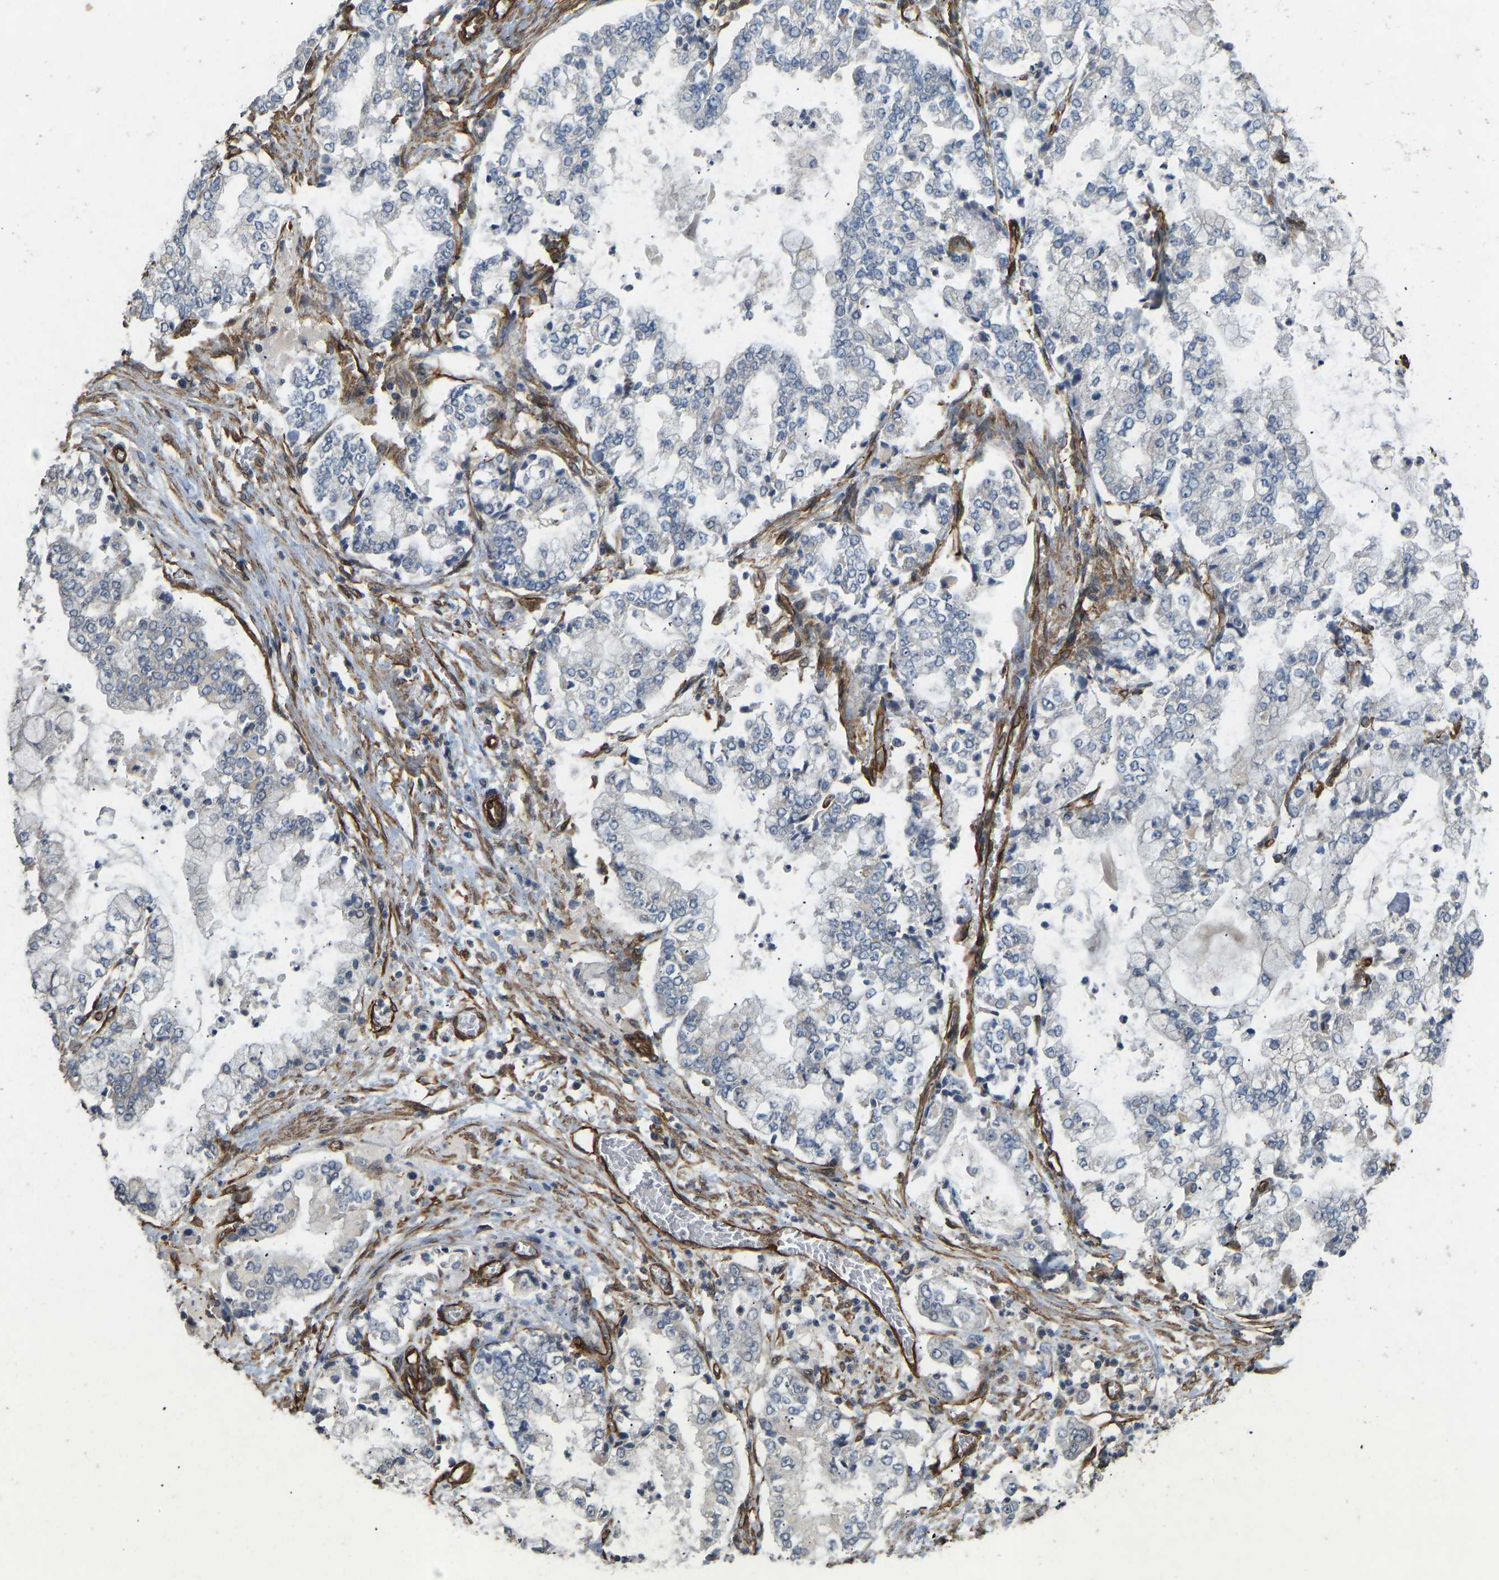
{"staining": {"intensity": "negative", "quantity": "none", "location": "none"}, "tissue": "stomach cancer", "cell_type": "Tumor cells", "image_type": "cancer", "snomed": [{"axis": "morphology", "description": "Adenocarcinoma, NOS"}, {"axis": "topography", "description": "Stomach"}], "caption": "This is a histopathology image of immunohistochemistry (IHC) staining of adenocarcinoma (stomach), which shows no staining in tumor cells. (DAB immunohistochemistry (IHC), high magnification).", "gene": "NMB", "patient": {"sex": "male", "age": 76}}